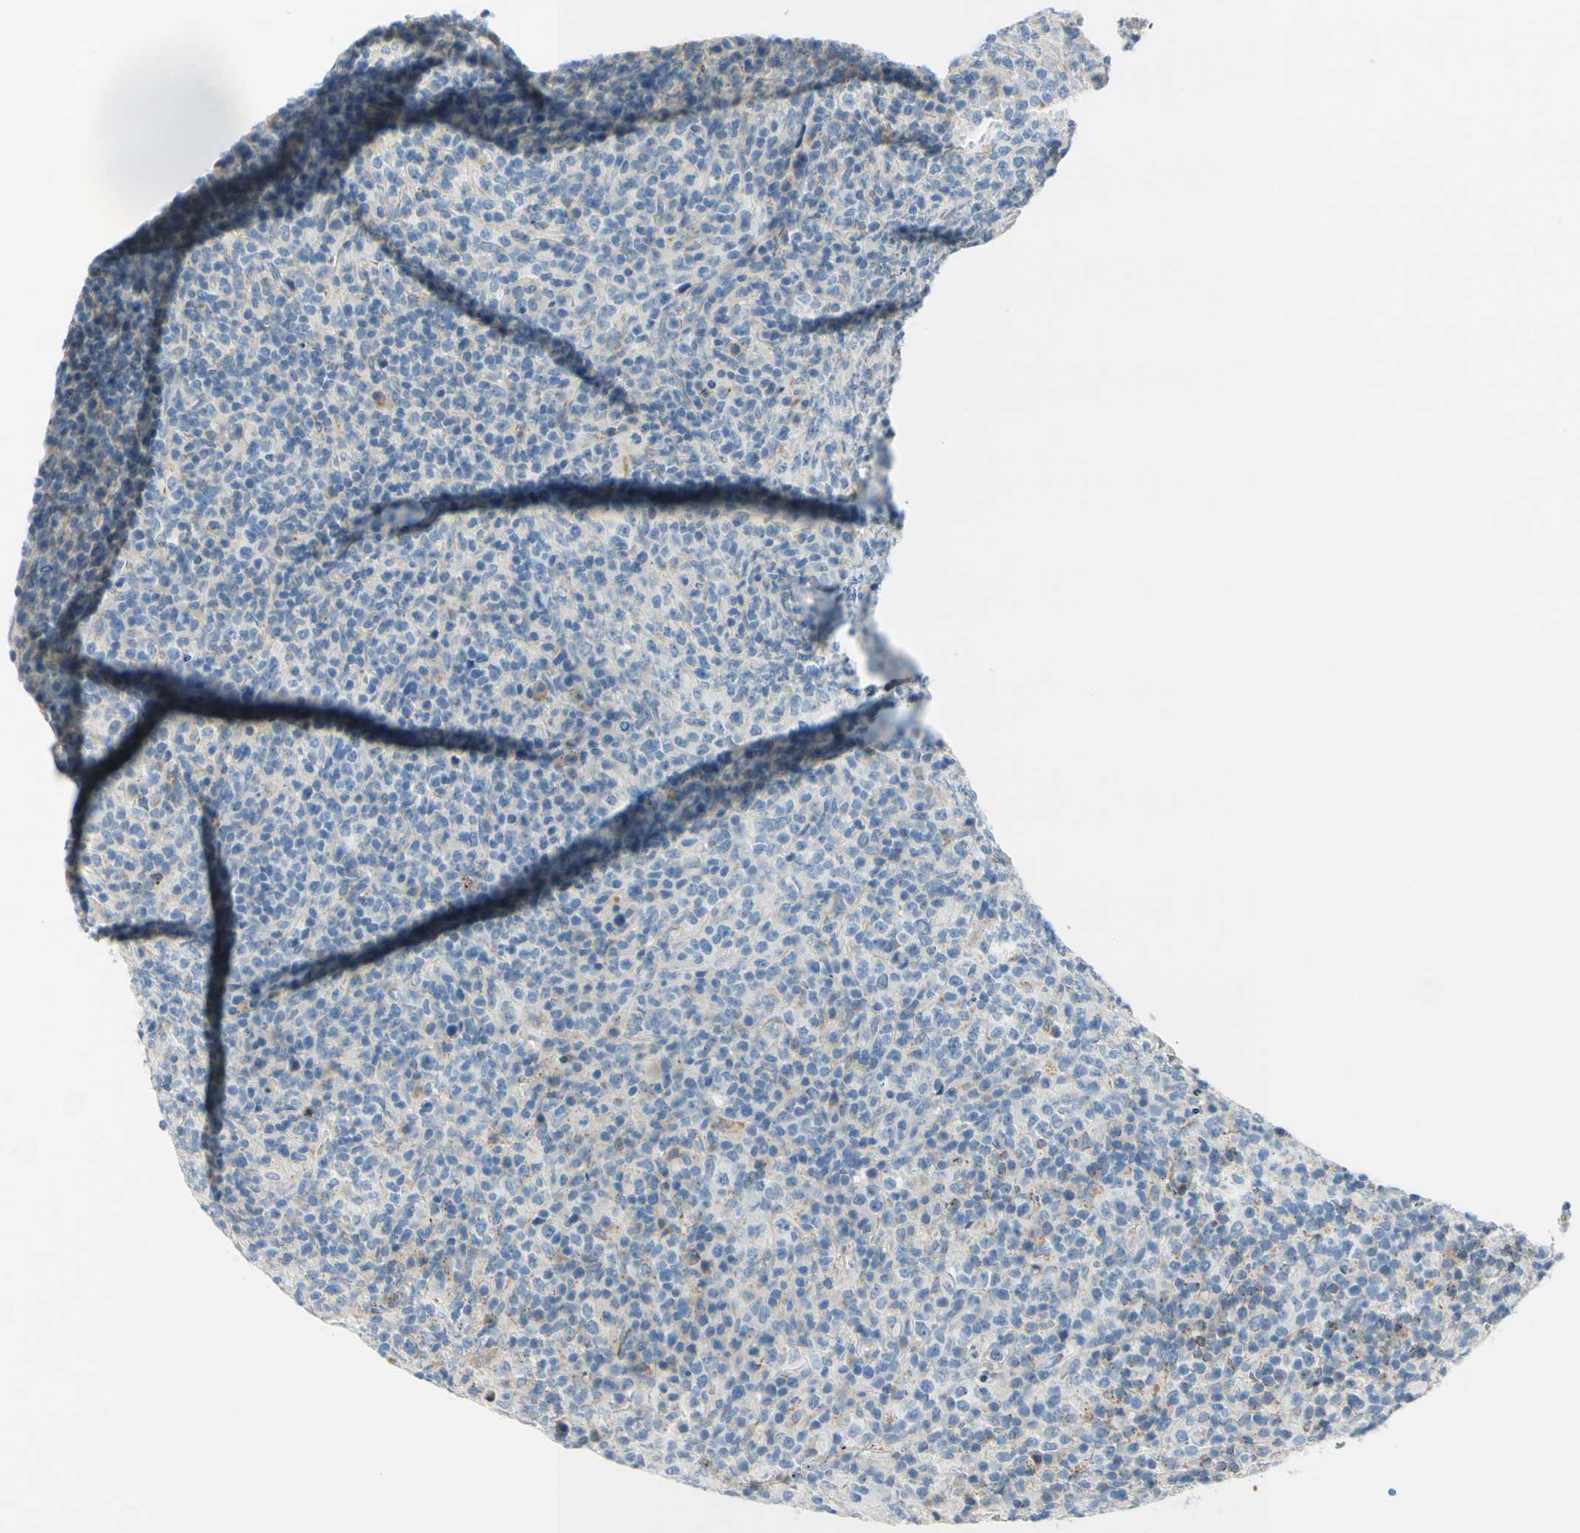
{"staining": {"intensity": "negative", "quantity": "none", "location": "none"}, "tissue": "lymphoma", "cell_type": "Tumor cells", "image_type": "cancer", "snomed": [{"axis": "morphology", "description": "Malignant lymphoma, non-Hodgkin's type, High grade"}, {"axis": "topography", "description": "Lymph node"}], "caption": "Tumor cells are negative for brown protein staining in malignant lymphoma, non-Hodgkin's type (high-grade). The staining is performed using DAB (3,3'-diaminobenzidine) brown chromogen with nuclei counter-stained in using hematoxylin.", "gene": "GALNT5", "patient": {"sex": "female", "age": 76}}